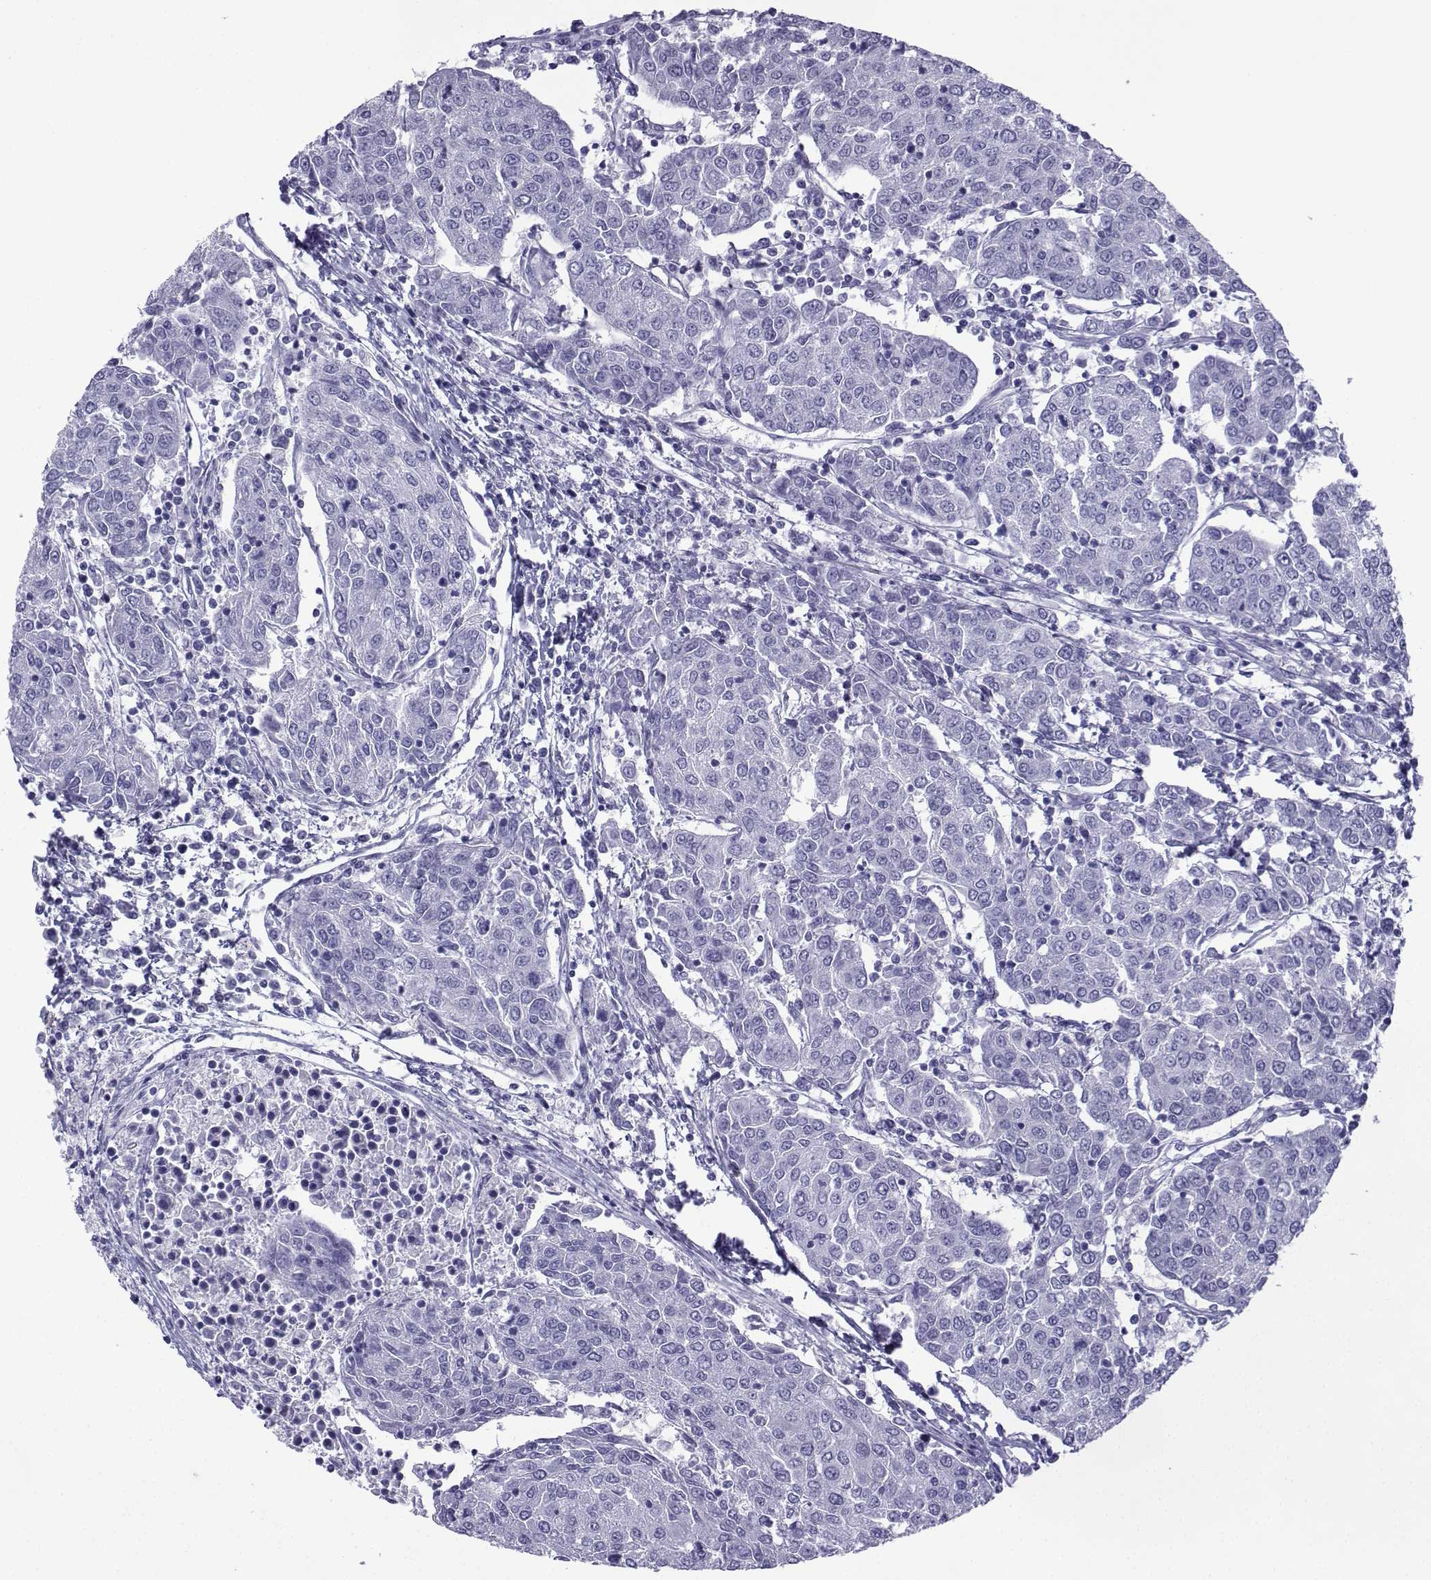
{"staining": {"intensity": "negative", "quantity": "none", "location": "none"}, "tissue": "urothelial cancer", "cell_type": "Tumor cells", "image_type": "cancer", "snomed": [{"axis": "morphology", "description": "Urothelial carcinoma, High grade"}, {"axis": "topography", "description": "Urinary bladder"}], "caption": "Human urothelial cancer stained for a protein using IHC demonstrates no staining in tumor cells.", "gene": "TRIM46", "patient": {"sex": "female", "age": 85}}